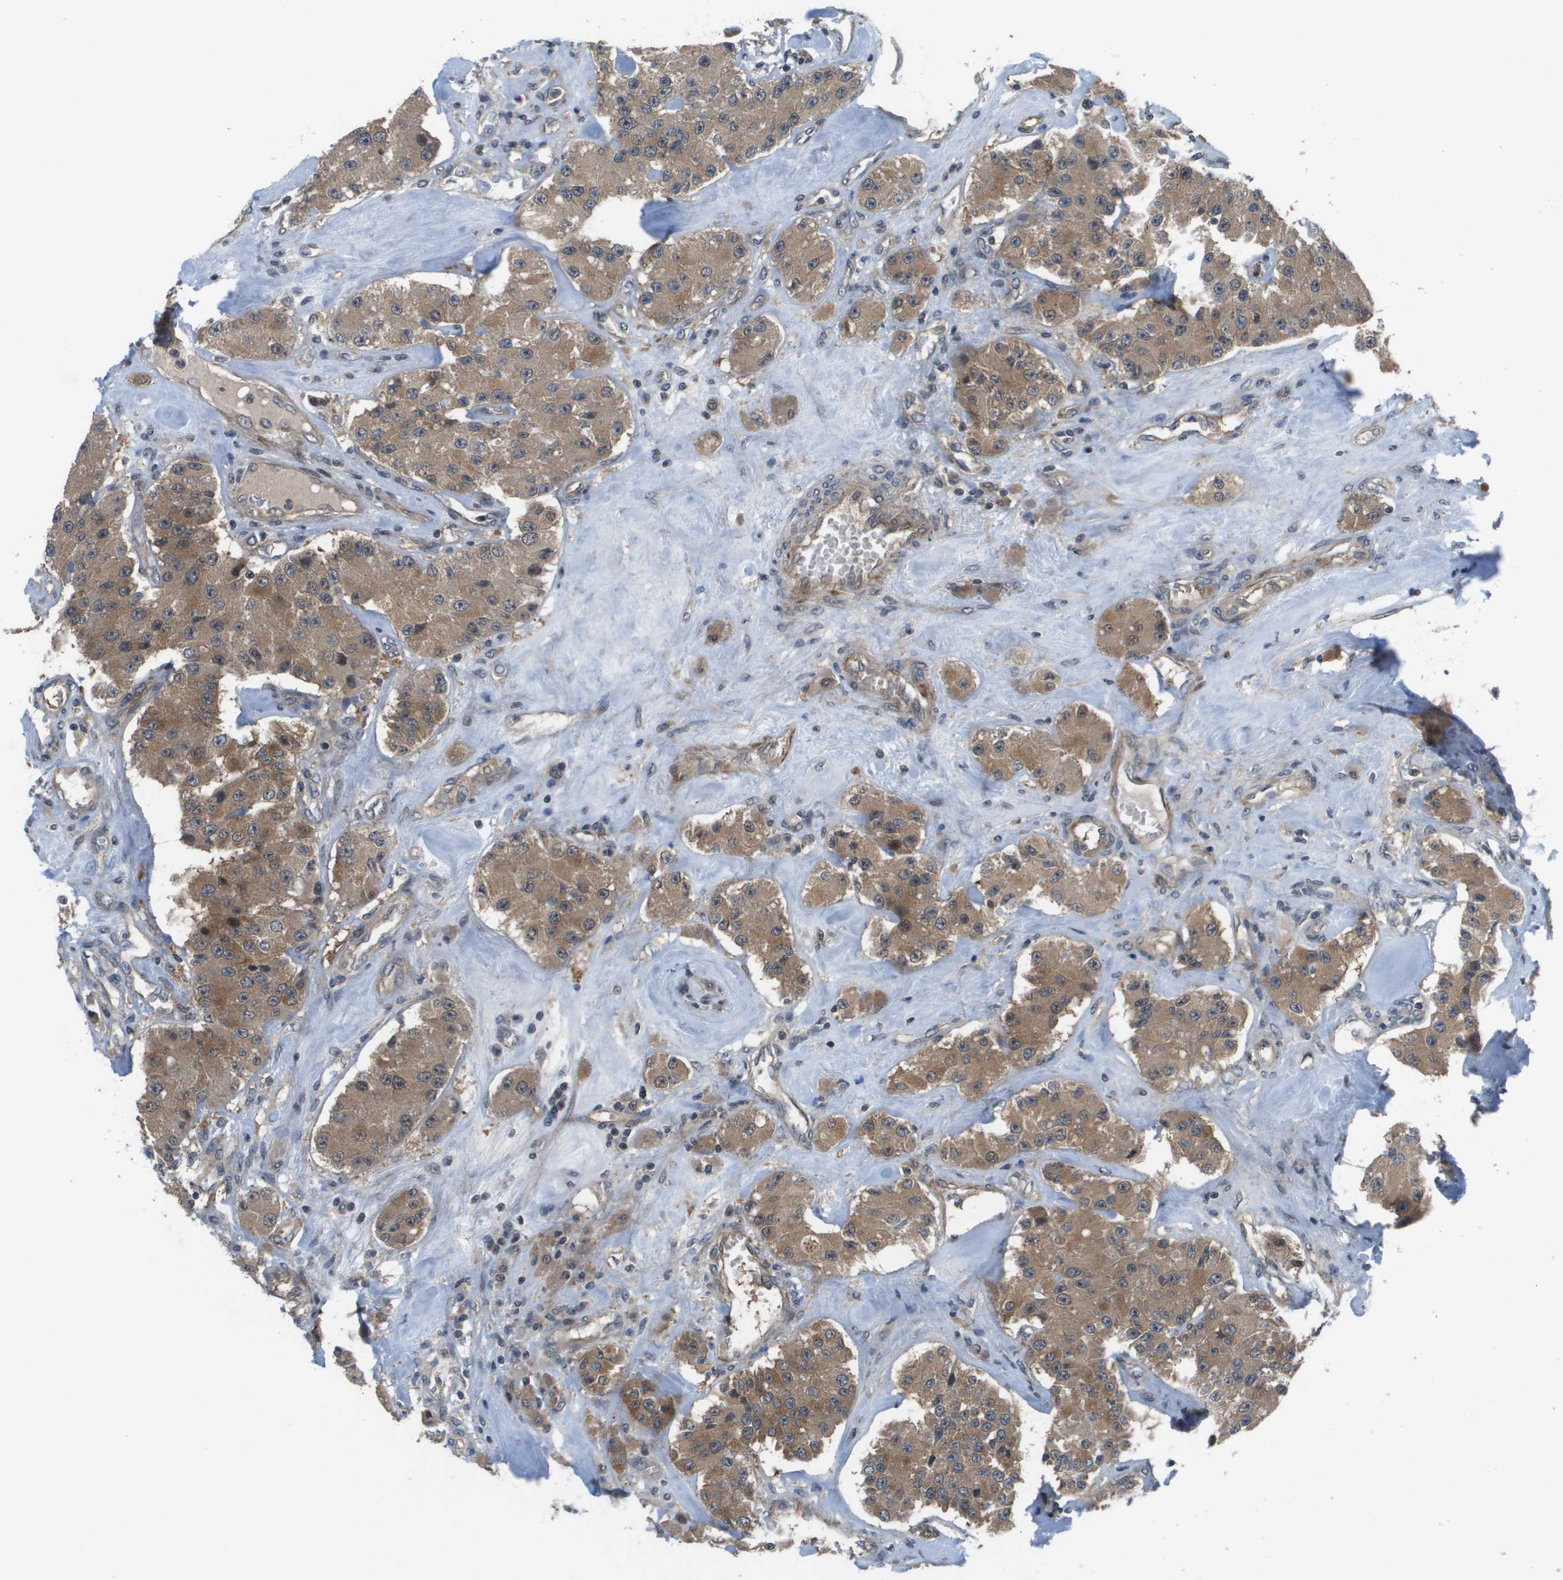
{"staining": {"intensity": "moderate", "quantity": ">75%", "location": "cytoplasmic/membranous"}, "tissue": "carcinoid", "cell_type": "Tumor cells", "image_type": "cancer", "snomed": [{"axis": "morphology", "description": "Carcinoid, malignant, NOS"}, {"axis": "topography", "description": "Pancreas"}], "caption": "Immunohistochemical staining of malignant carcinoid reveals medium levels of moderate cytoplasmic/membranous positivity in approximately >75% of tumor cells. (DAB = brown stain, brightfield microscopy at high magnification).", "gene": "ENPP5", "patient": {"sex": "male", "age": 41}}